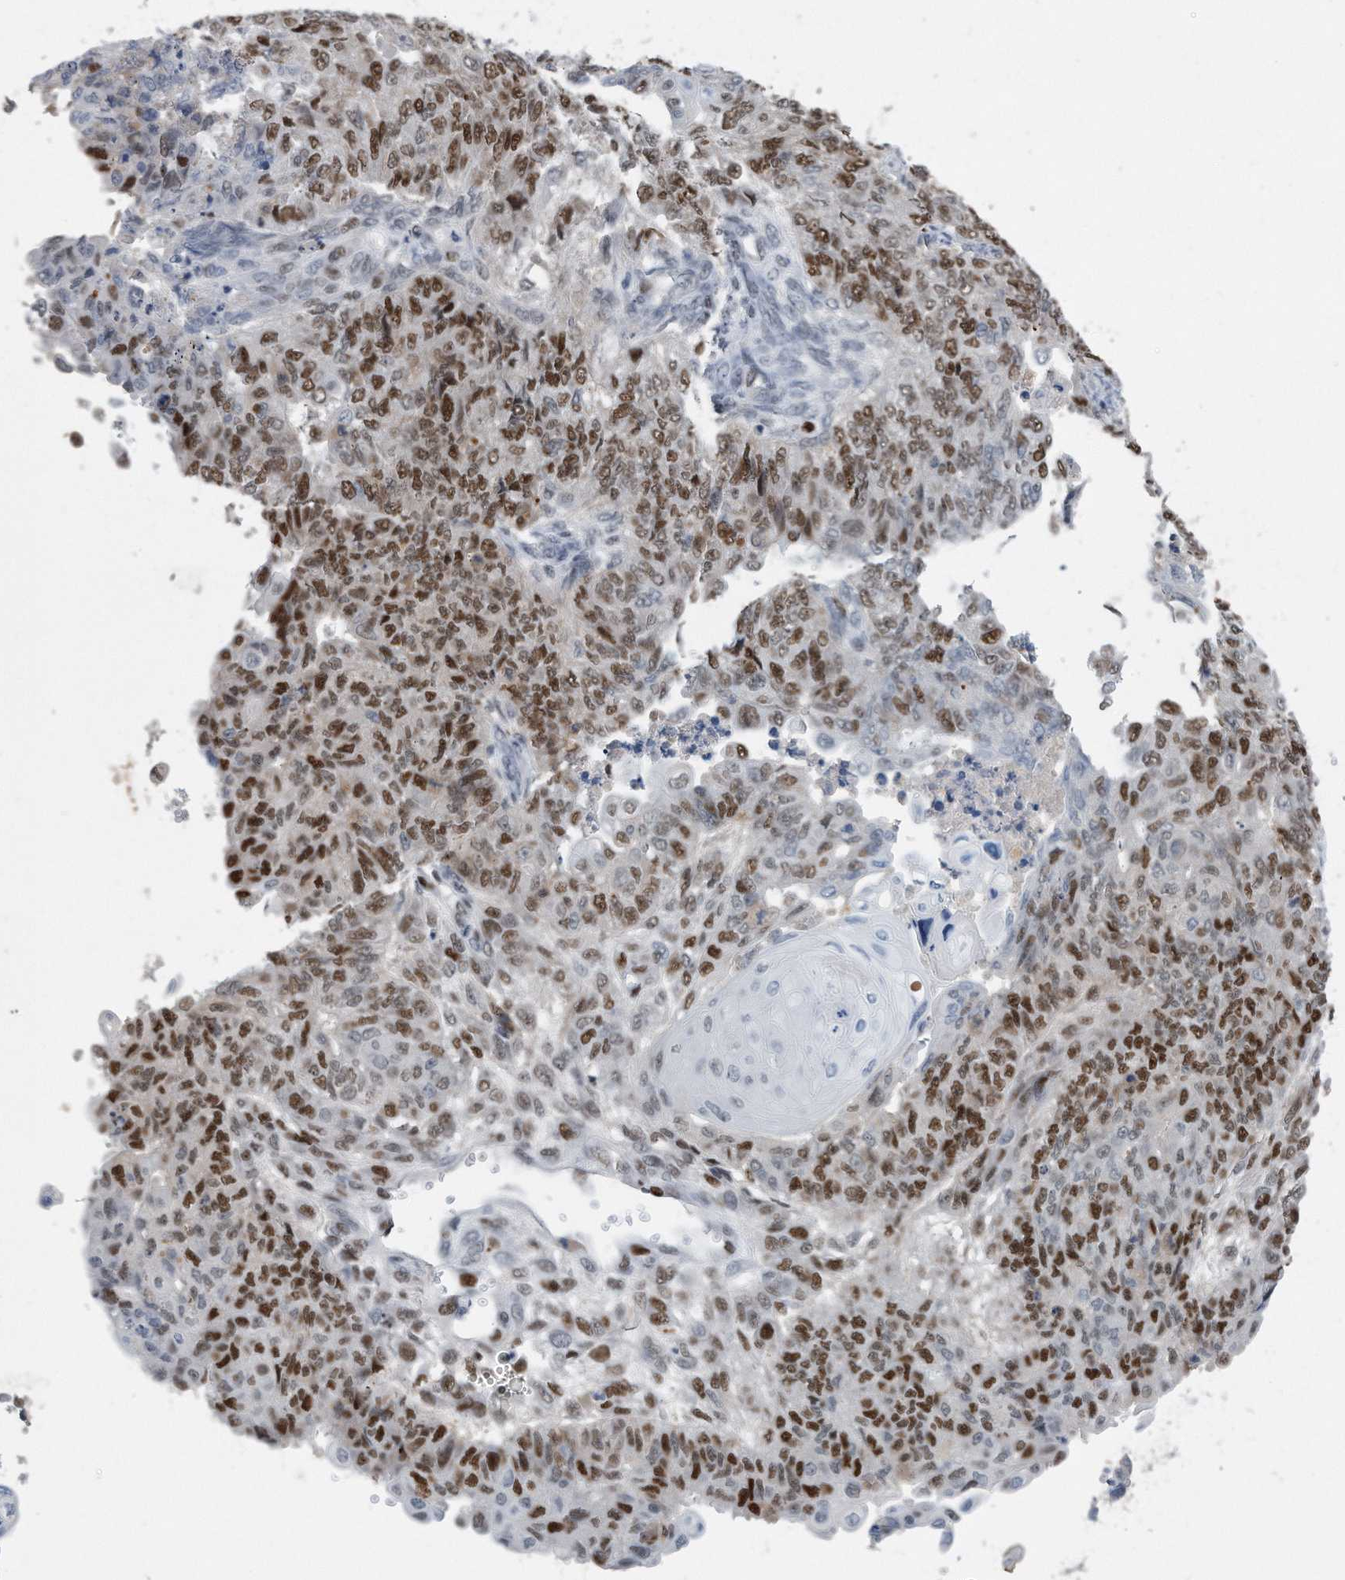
{"staining": {"intensity": "strong", "quantity": ">75%", "location": "nuclear"}, "tissue": "endometrial cancer", "cell_type": "Tumor cells", "image_type": "cancer", "snomed": [{"axis": "morphology", "description": "Adenocarcinoma, NOS"}, {"axis": "topography", "description": "Endometrium"}], "caption": "DAB immunohistochemical staining of human endometrial adenocarcinoma shows strong nuclear protein positivity in about >75% of tumor cells.", "gene": "PCNA", "patient": {"sex": "female", "age": 32}}